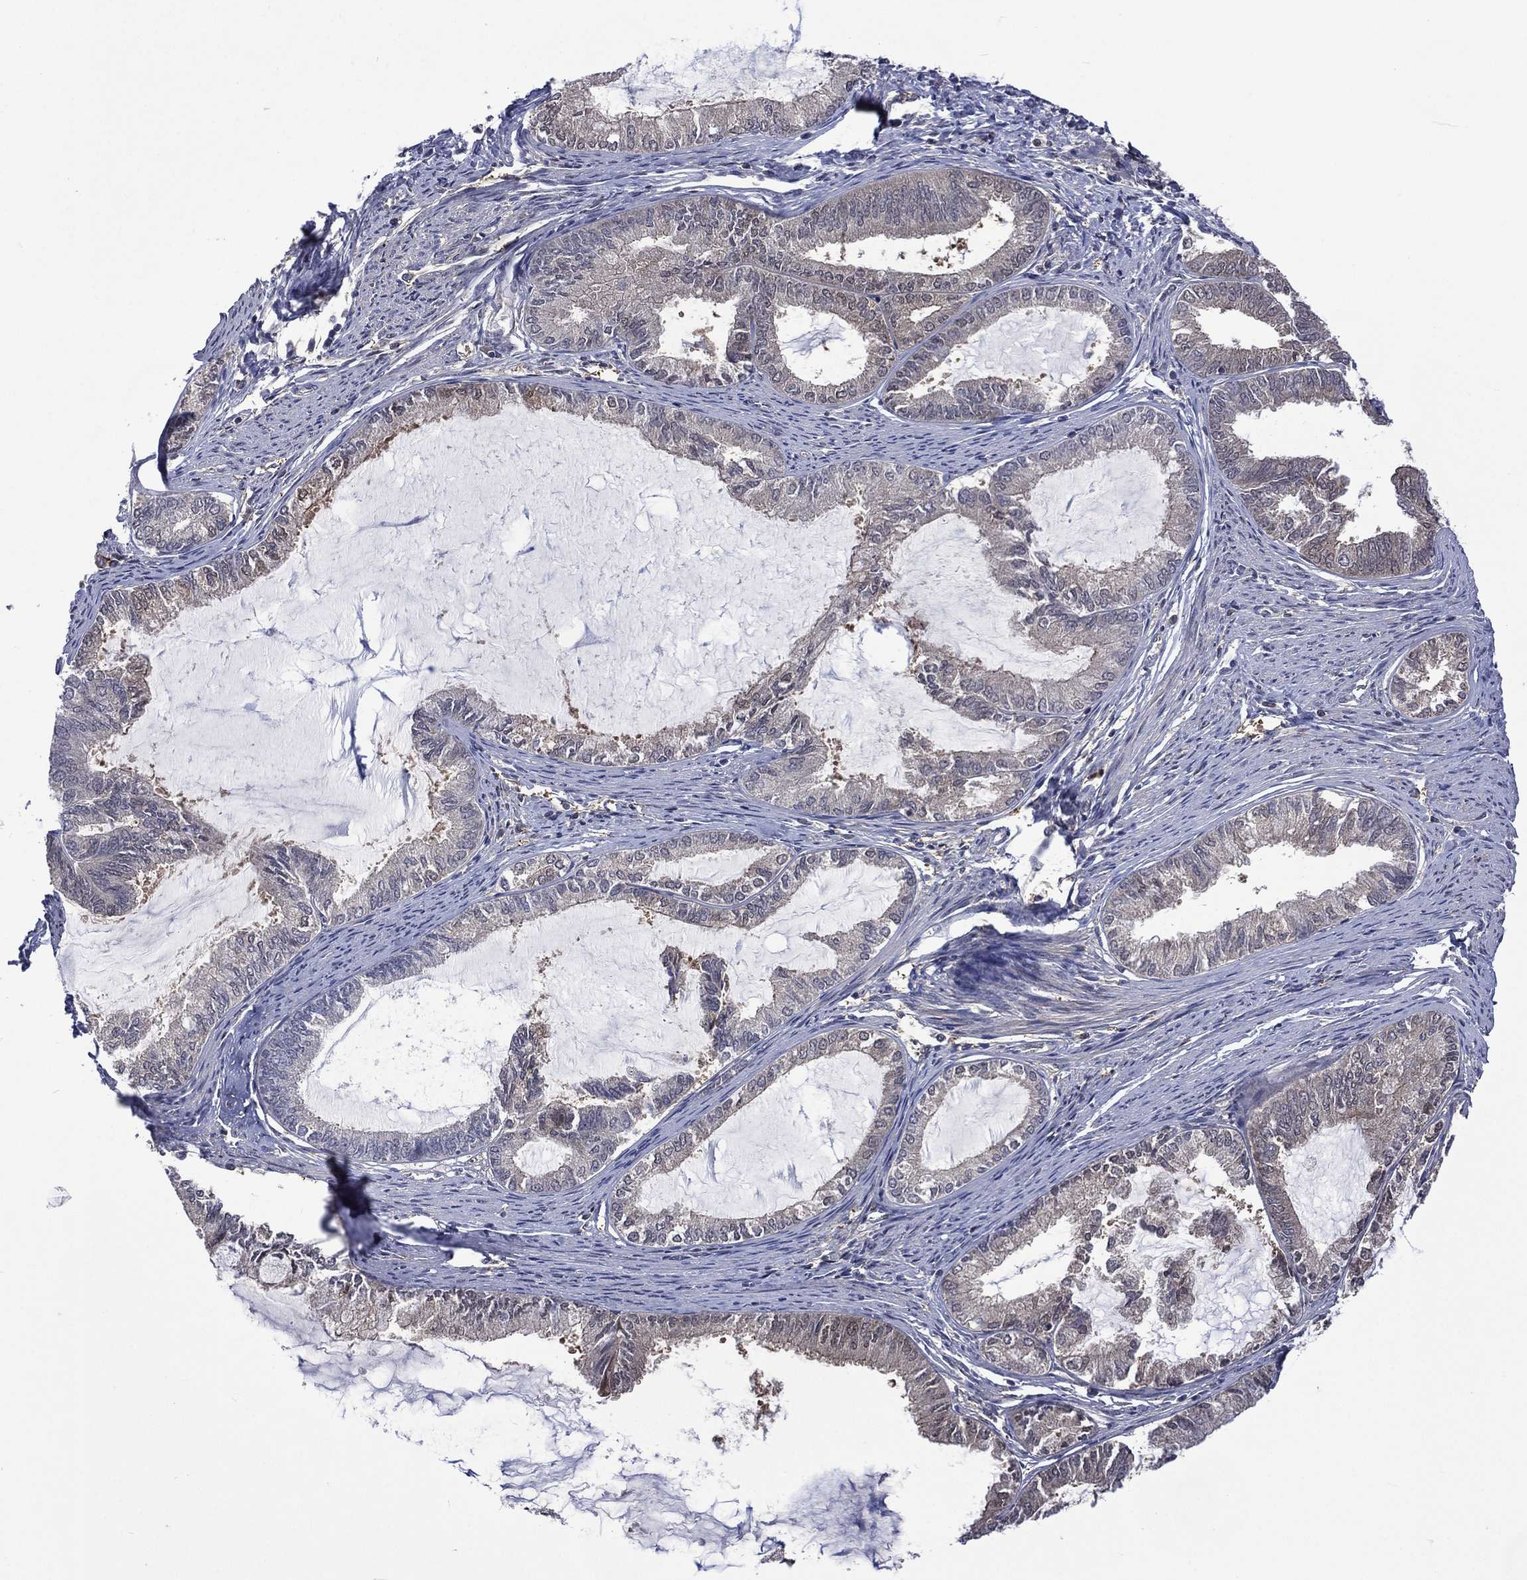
{"staining": {"intensity": "weak", "quantity": "25%-75%", "location": "cytoplasmic/membranous"}, "tissue": "endometrial cancer", "cell_type": "Tumor cells", "image_type": "cancer", "snomed": [{"axis": "morphology", "description": "Adenocarcinoma, NOS"}, {"axis": "topography", "description": "Endometrium"}], "caption": "Brown immunohistochemical staining in endometrial cancer exhibits weak cytoplasmic/membranous positivity in approximately 25%-75% of tumor cells.", "gene": "MTAP", "patient": {"sex": "female", "age": 86}}